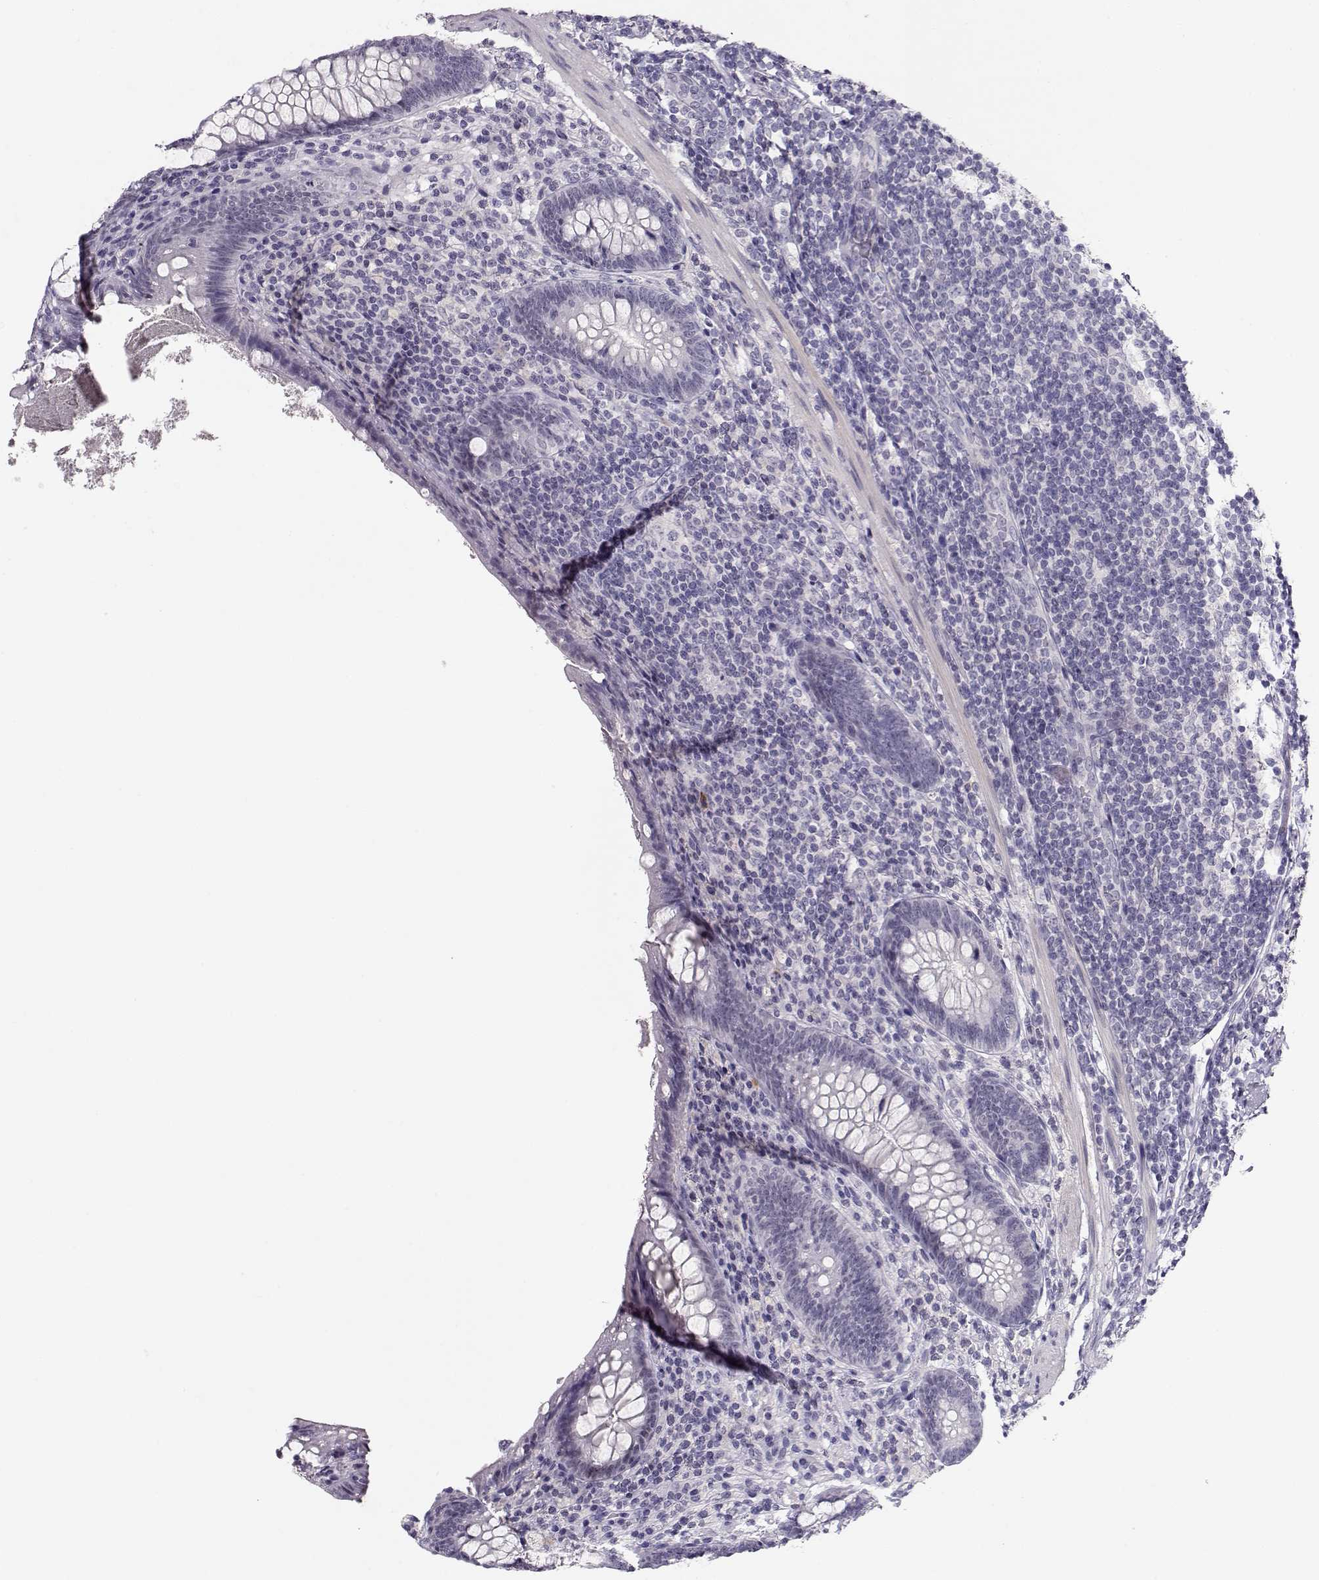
{"staining": {"intensity": "negative", "quantity": "none", "location": "none"}, "tissue": "appendix", "cell_type": "Glandular cells", "image_type": "normal", "snomed": [{"axis": "morphology", "description": "Normal tissue, NOS"}, {"axis": "topography", "description": "Appendix"}], "caption": "DAB immunohistochemical staining of normal appendix displays no significant positivity in glandular cells.", "gene": "CRX", "patient": {"sex": "male", "age": 47}}